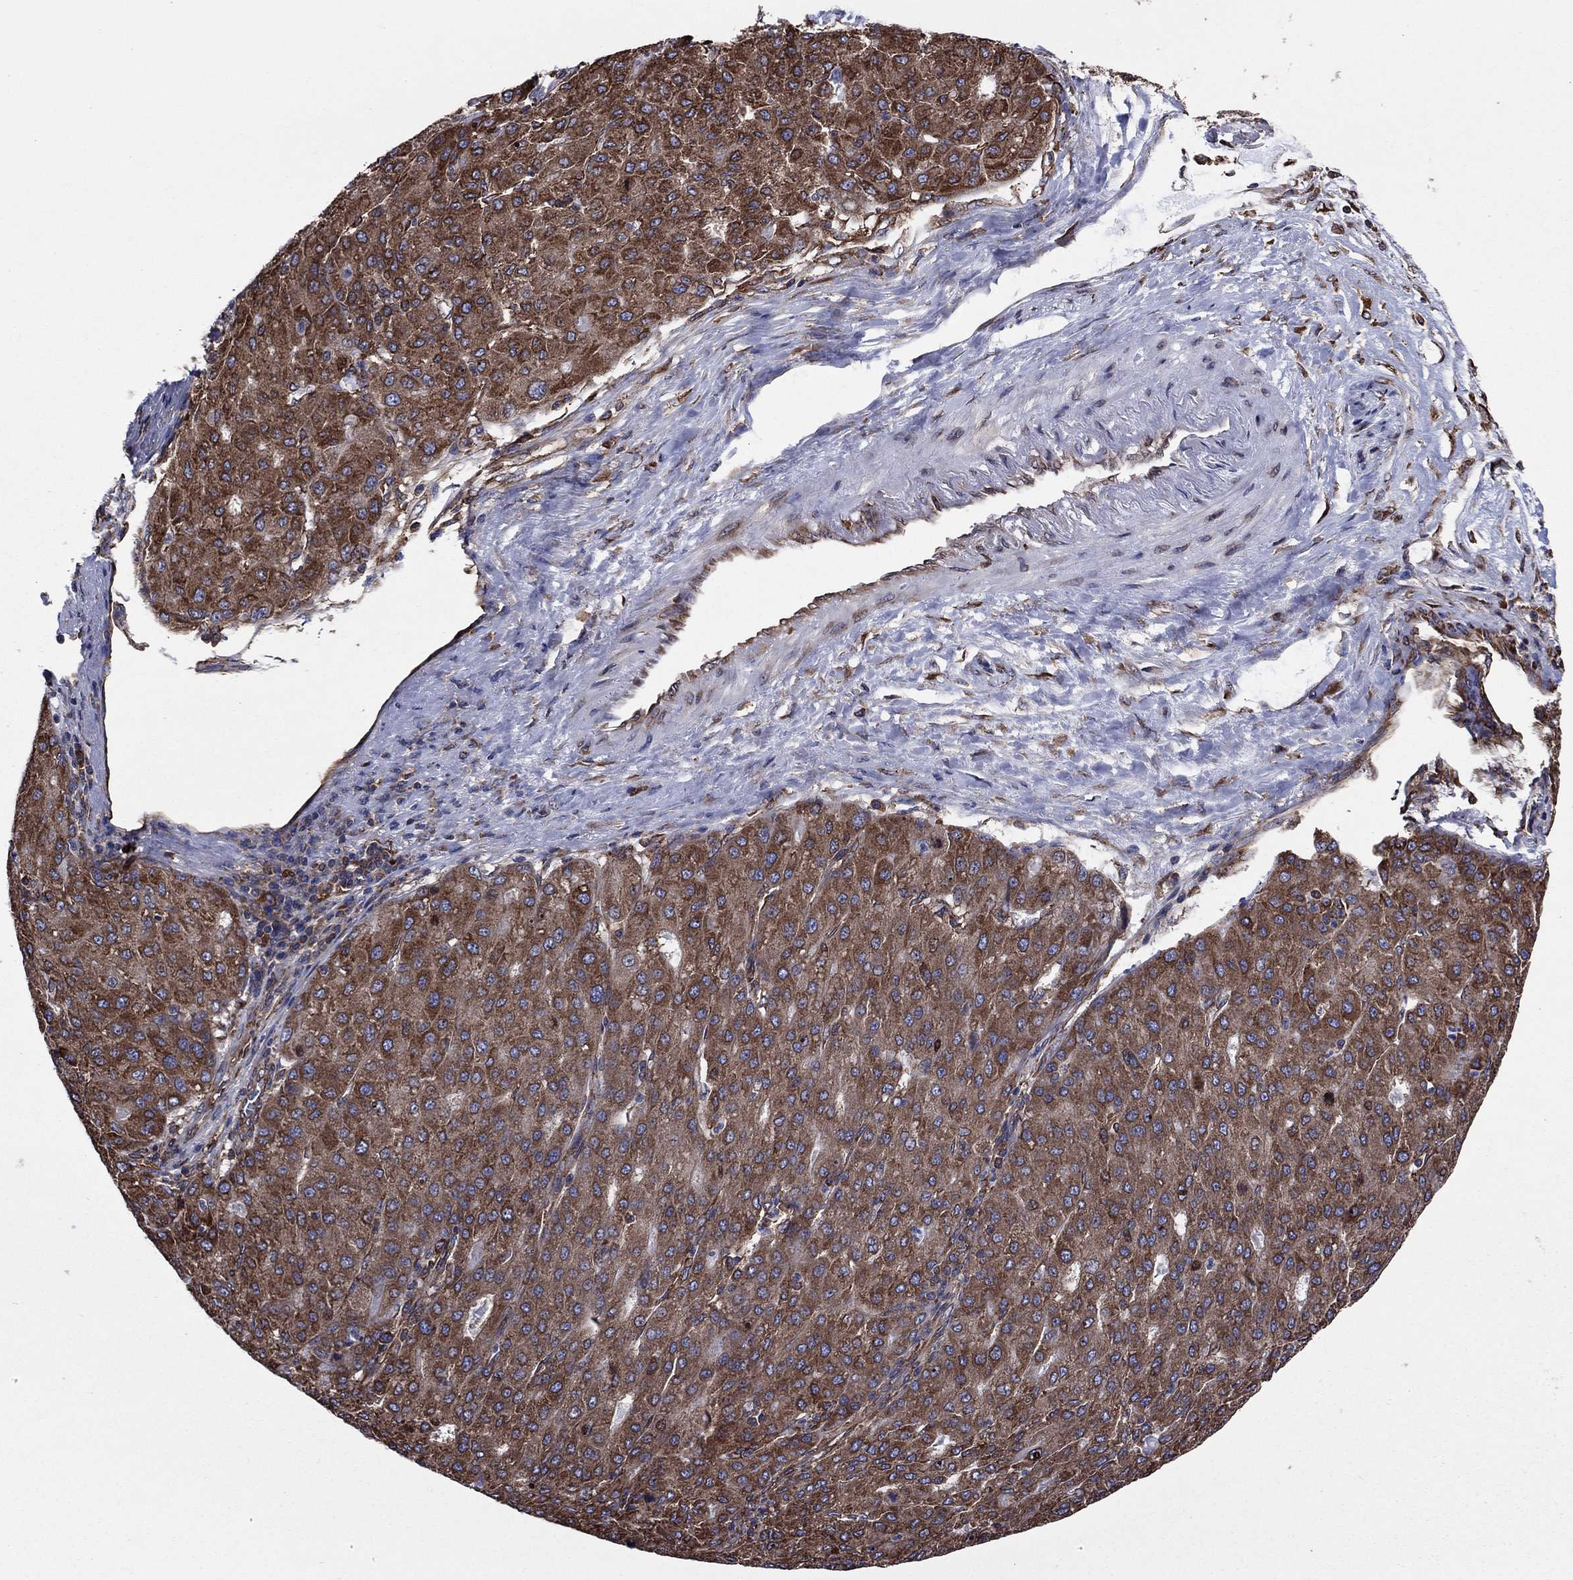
{"staining": {"intensity": "moderate", "quantity": ">75%", "location": "cytoplasmic/membranous"}, "tissue": "liver cancer", "cell_type": "Tumor cells", "image_type": "cancer", "snomed": [{"axis": "morphology", "description": "Carcinoma, Hepatocellular, NOS"}, {"axis": "topography", "description": "Liver"}], "caption": "An image of human liver cancer stained for a protein shows moderate cytoplasmic/membranous brown staining in tumor cells. The staining was performed using DAB, with brown indicating positive protein expression. Nuclei are stained blue with hematoxylin.", "gene": "YBX1", "patient": {"sex": "male", "age": 65}}